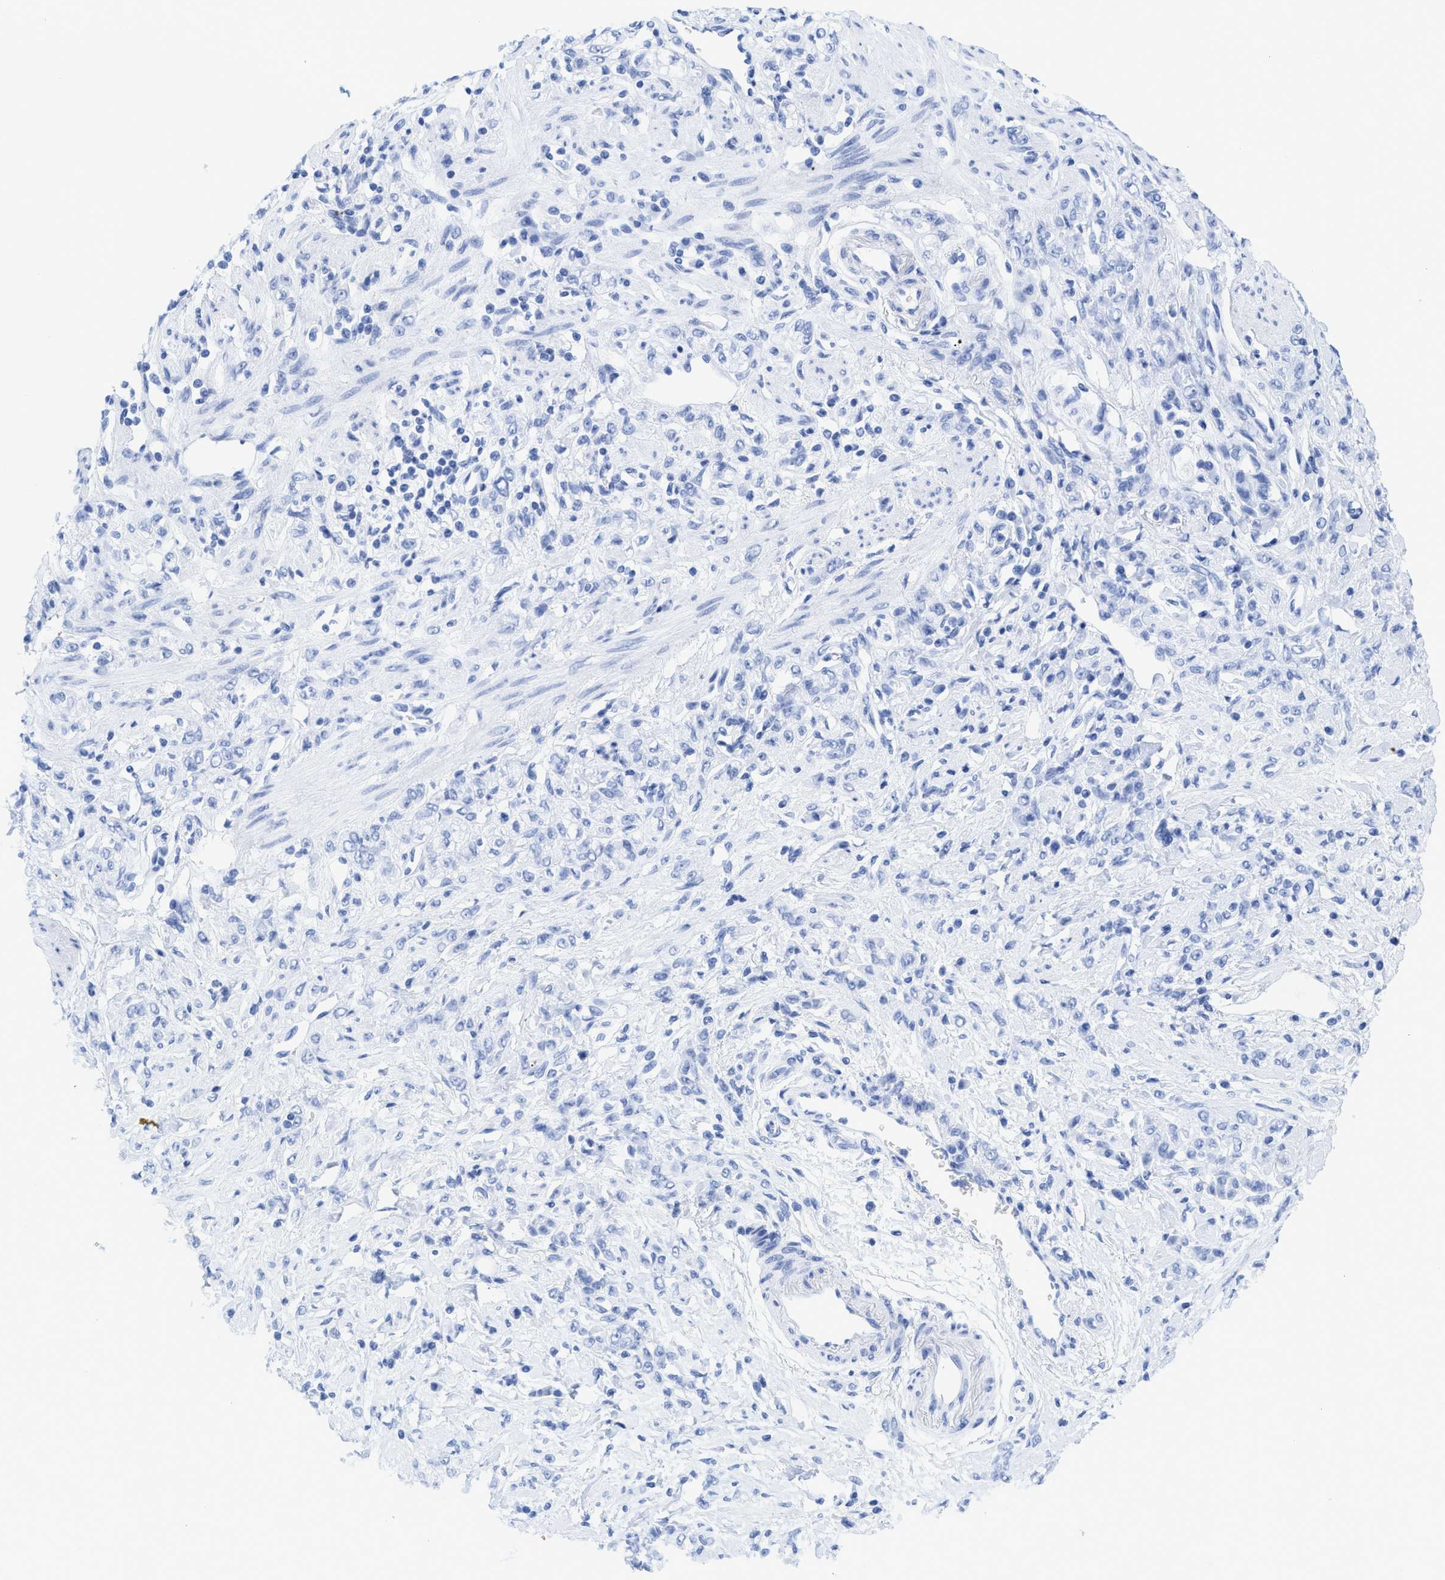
{"staining": {"intensity": "negative", "quantity": "none", "location": "none"}, "tissue": "stomach cancer", "cell_type": "Tumor cells", "image_type": "cancer", "snomed": [{"axis": "morphology", "description": "Normal tissue, NOS"}, {"axis": "morphology", "description": "Adenocarcinoma, NOS"}, {"axis": "topography", "description": "Stomach"}], "caption": "Stomach adenocarcinoma was stained to show a protein in brown. There is no significant positivity in tumor cells. (Stains: DAB (3,3'-diaminobenzidine) immunohistochemistry with hematoxylin counter stain, Microscopy: brightfield microscopy at high magnification).", "gene": "LDAF1", "patient": {"sex": "male", "age": 82}}